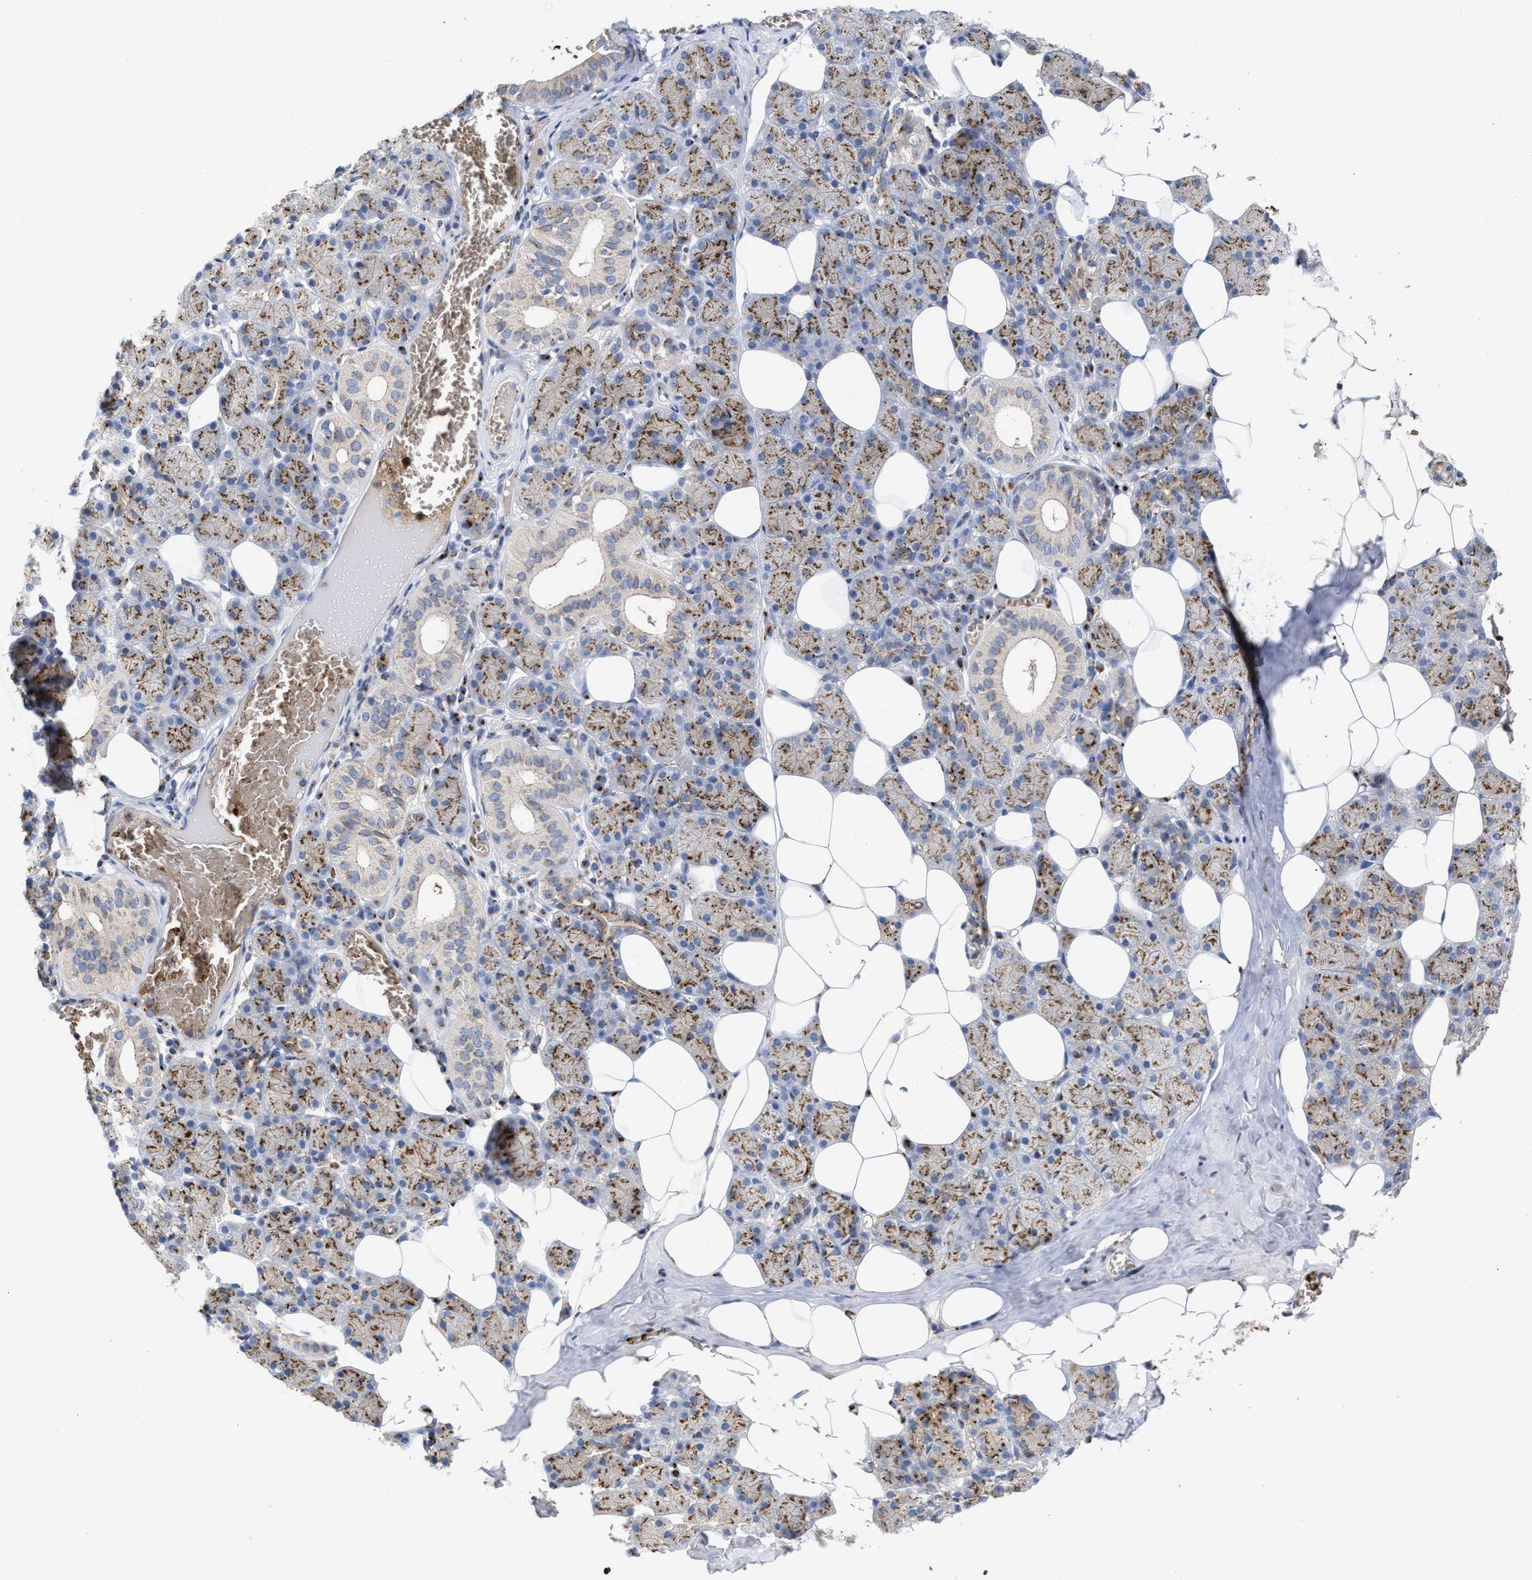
{"staining": {"intensity": "moderate", "quantity": "25%-75%", "location": "cytoplasmic/membranous"}, "tissue": "salivary gland", "cell_type": "Glandular cells", "image_type": "normal", "snomed": [{"axis": "morphology", "description": "Normal tissue, NOS"}, {"axis": "topography", "description": "Salivary gland"}], "caption": "This is an image of immunohistochemistry (IHC) staining of benign salivary gland, which shows moderate expression in the cytoplasmic/membranous of glandular cells.", "gene": "CCL2", "patient": {"sex": "female", "age": 33}}